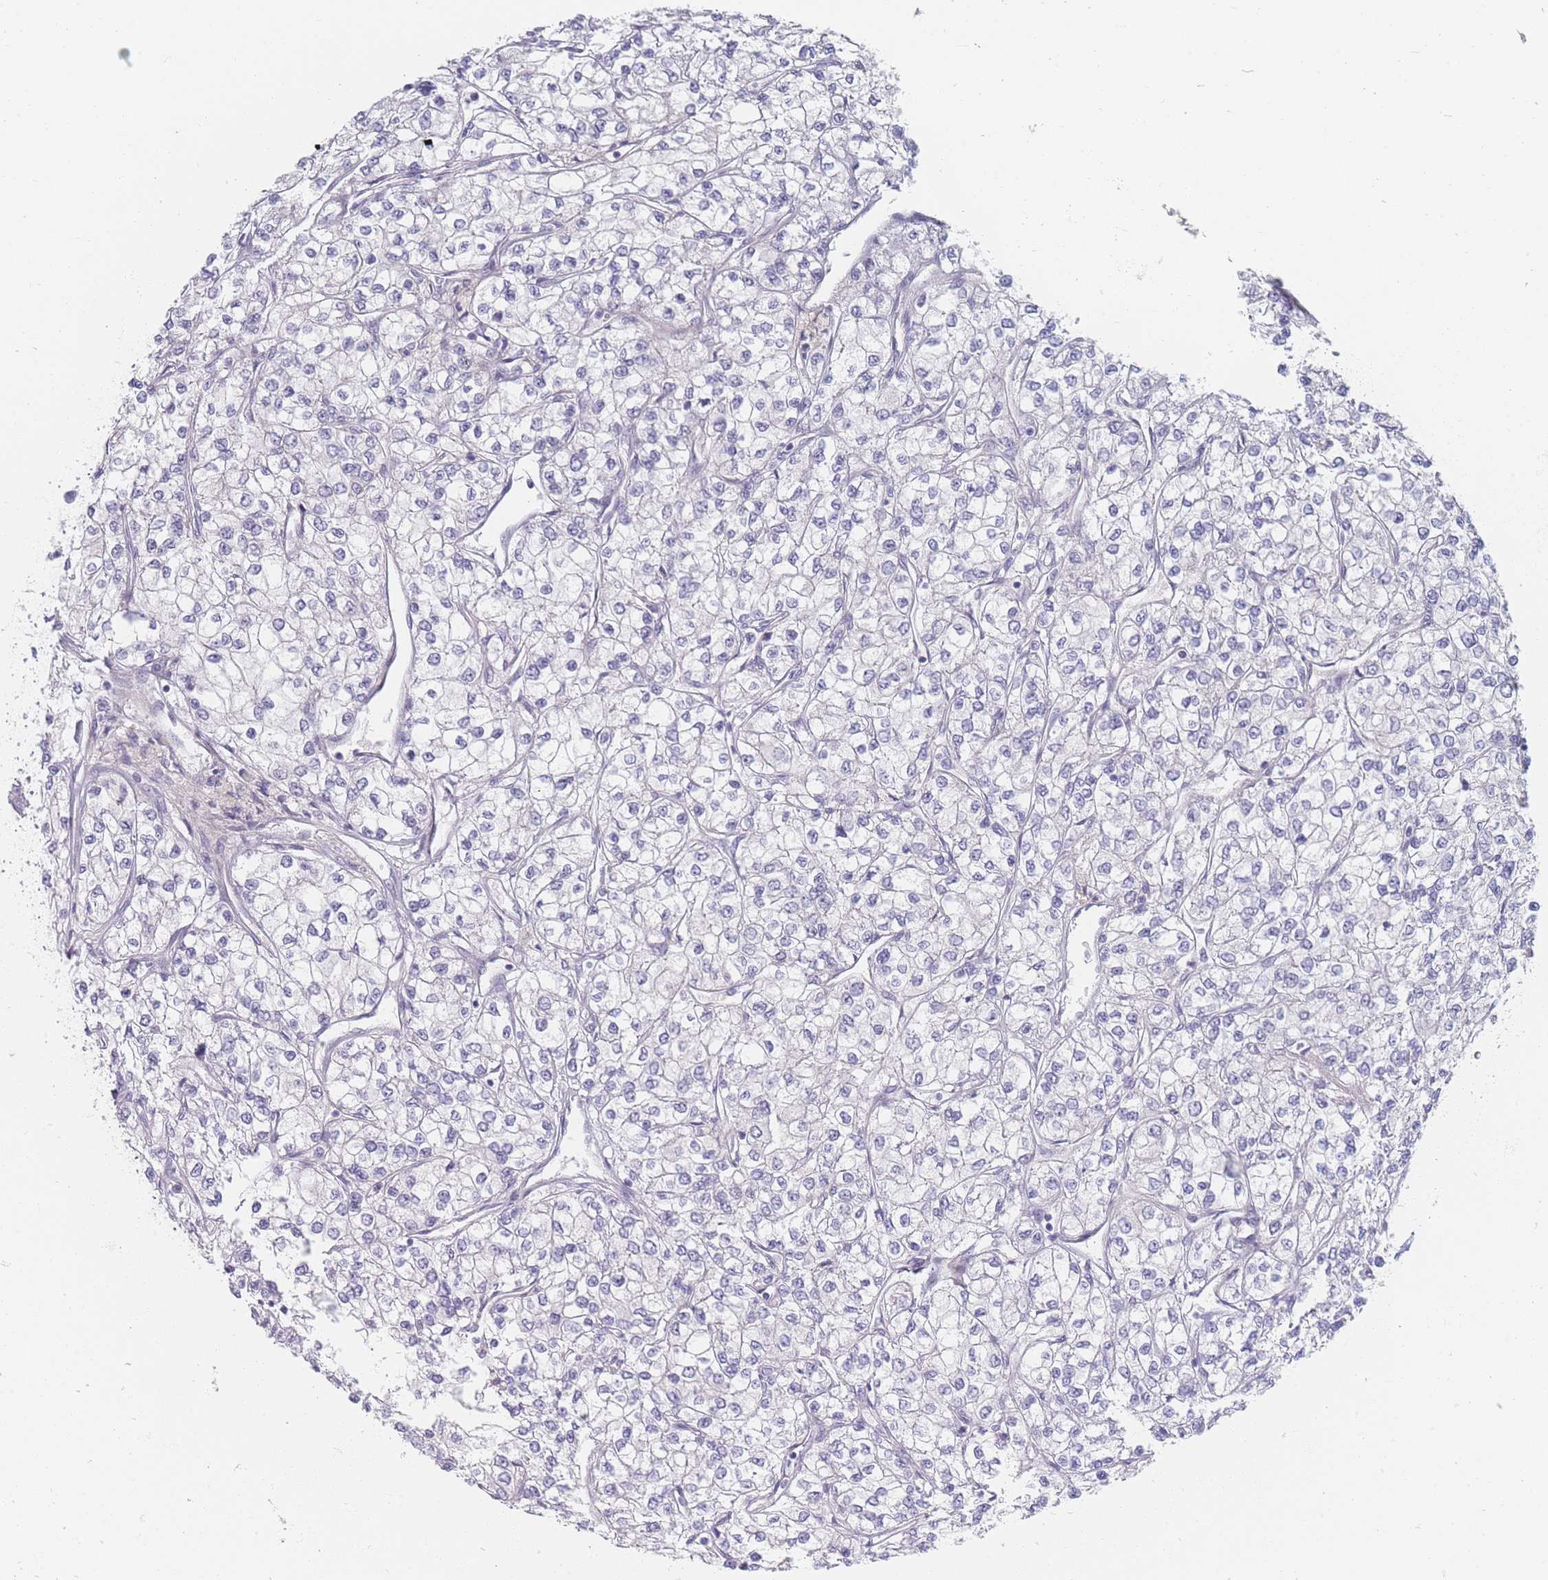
{"staining": {"intensity": "negative", "quantity": "none", "location": "none"}, "tissue": "renal cancer", "cell_type": "Tumor cells", "image_type": "cancer", "snomed": [{"axis": "morphology", "description": "Adenocarcinoma, NOS"}, {"axis": "topography", "description": "Kidney"}], "caption": "This is an immunohistochemistry (IHC) micrograph of renal cancer (adenocarcinoma). There is no staining in tumor cells.", "gene": "SPATS1", "patient": {"sex": "male", "age": 80}}